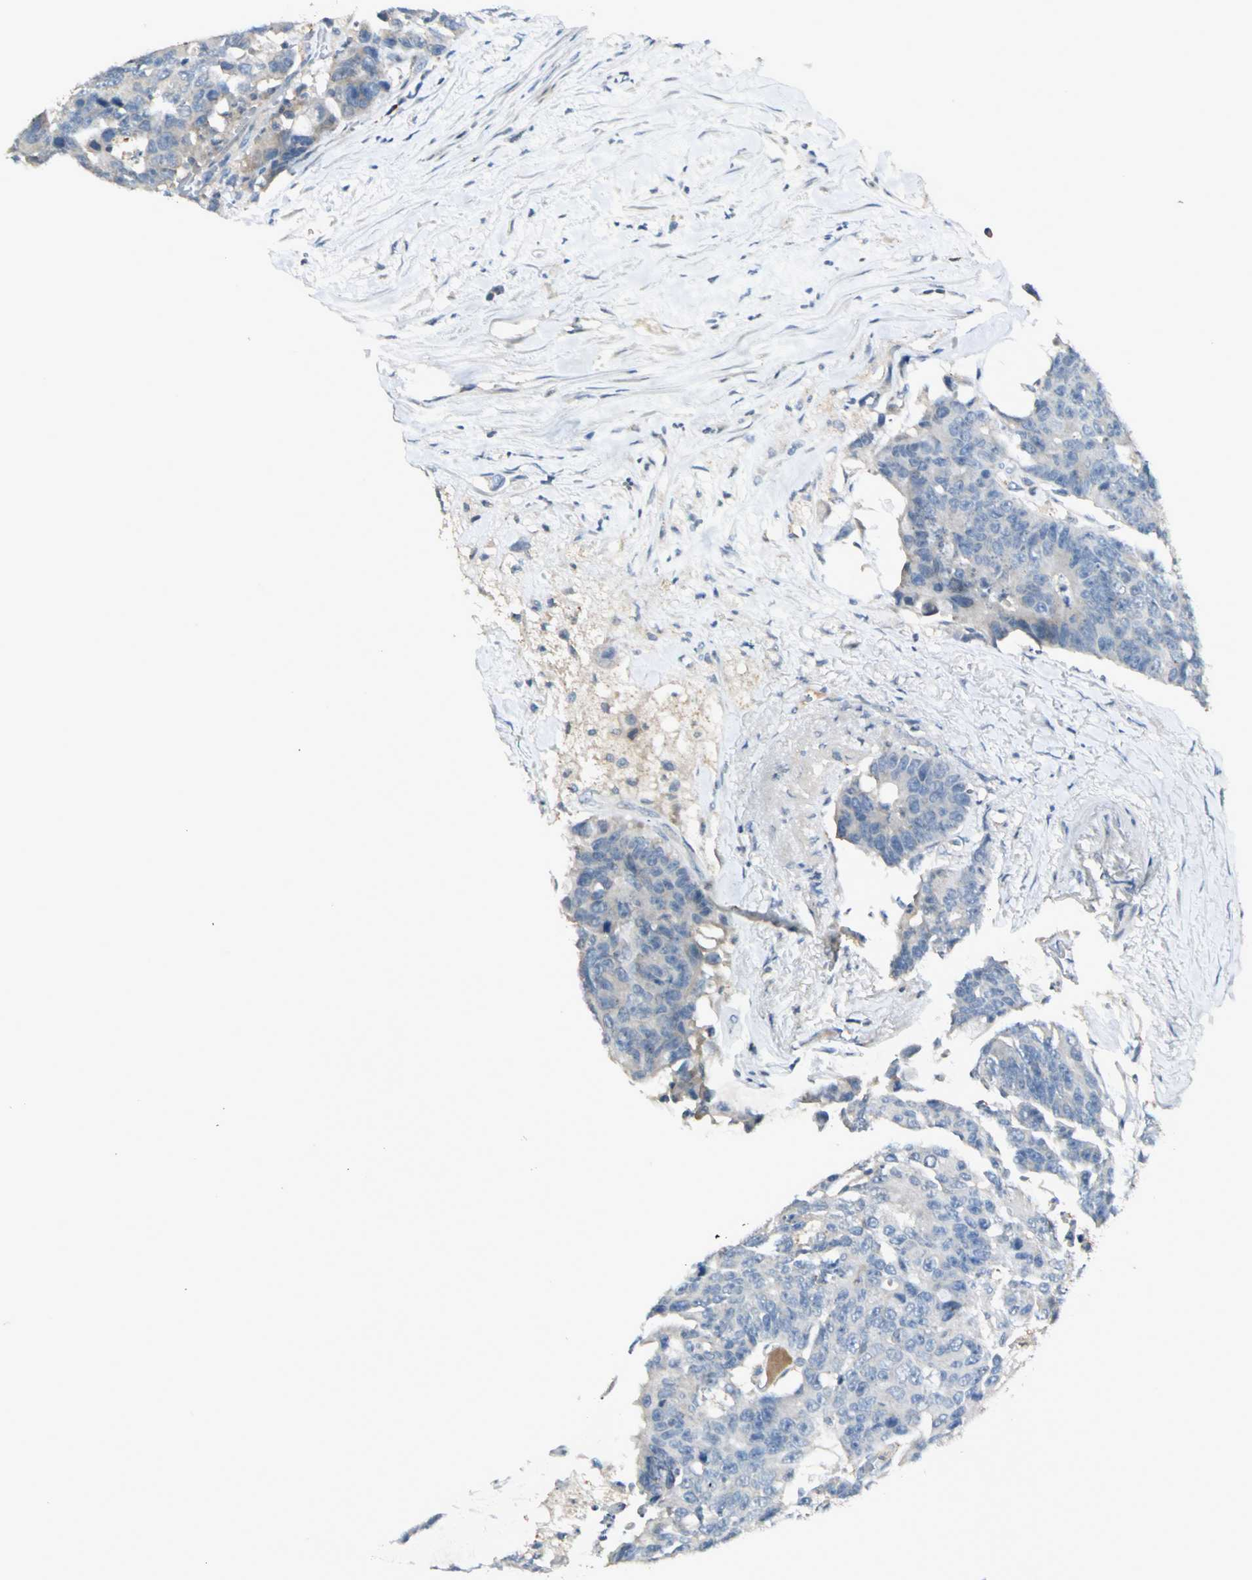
{"staining": {"intensity": "negative", "quantity": "none", "location": "none"}, "tissue": "colorectal cancer", "cell_type": "Tumor cells", "image_type": "cancer", "snomed": [{"axis": "morphology", "description": "Adenocarcinoma, NOS"}, {"axis": "topography", "description": "Colon"}], "caption": "Tumor cells are negative for brown protein staining in colorectal cancer (adenocarcinoma).", "gene": "PROC", "patient": {"sex": "female", "age": 86}}